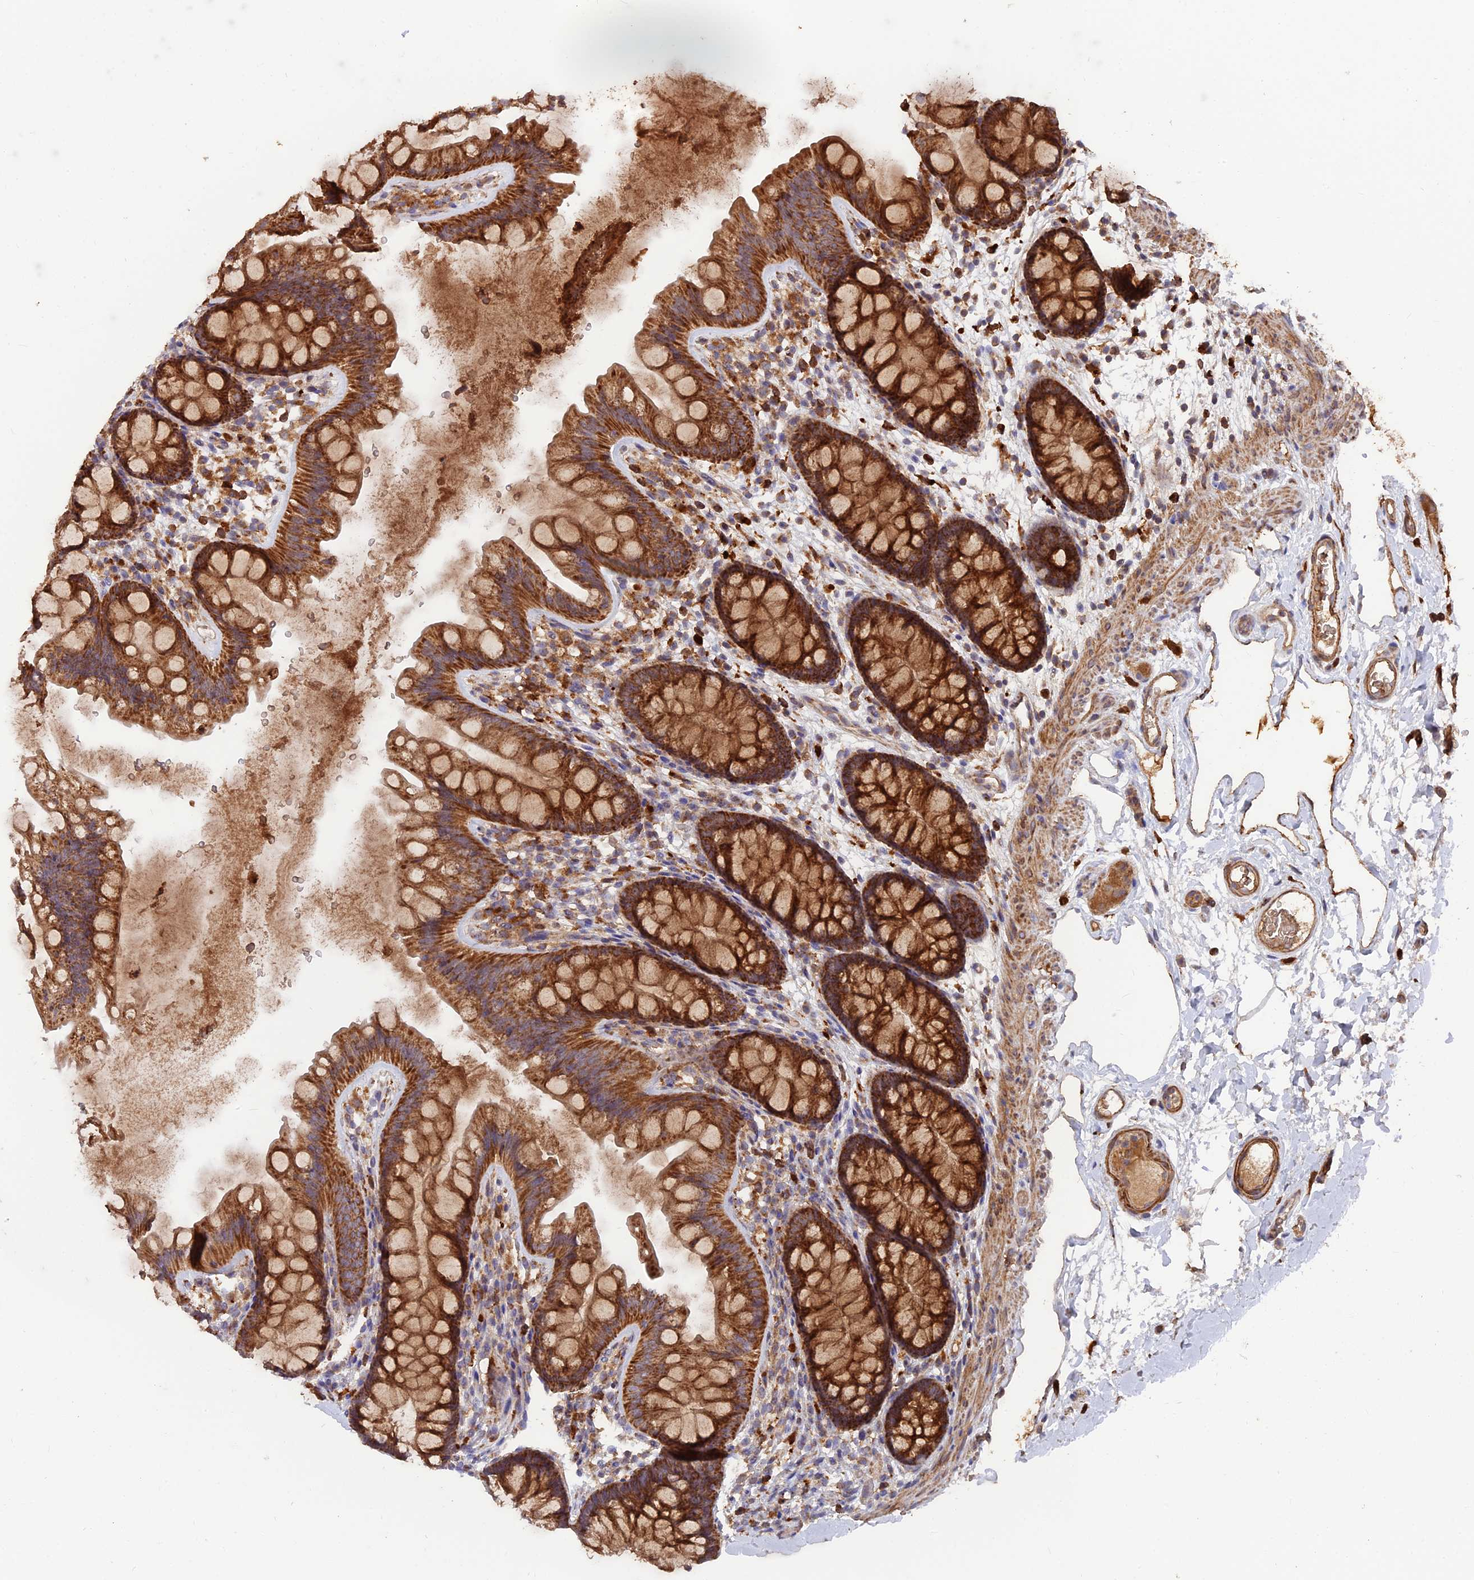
{"staining": {"intensity": "weak", "quantity": ">75%", "location": "cytoplasmic/membranous"}, "tissue": "colon", "cell_type": "Endothelial cells", "image_type": "normal", "snomed": [{"axis": "morphology", "description": "Normal tissue, NOS"}, {"axis": "topography", "description": "Colon"}], "caption": "Colon stained with DAB (3,3'-diaminobenzidine) immunohistochemistry reveals low levels of weak cytoplasmic/membranous positivity in about >75% of endothelial cells.", "gene": "IFT22", "patient": {"sex": "female", "age": 62}}